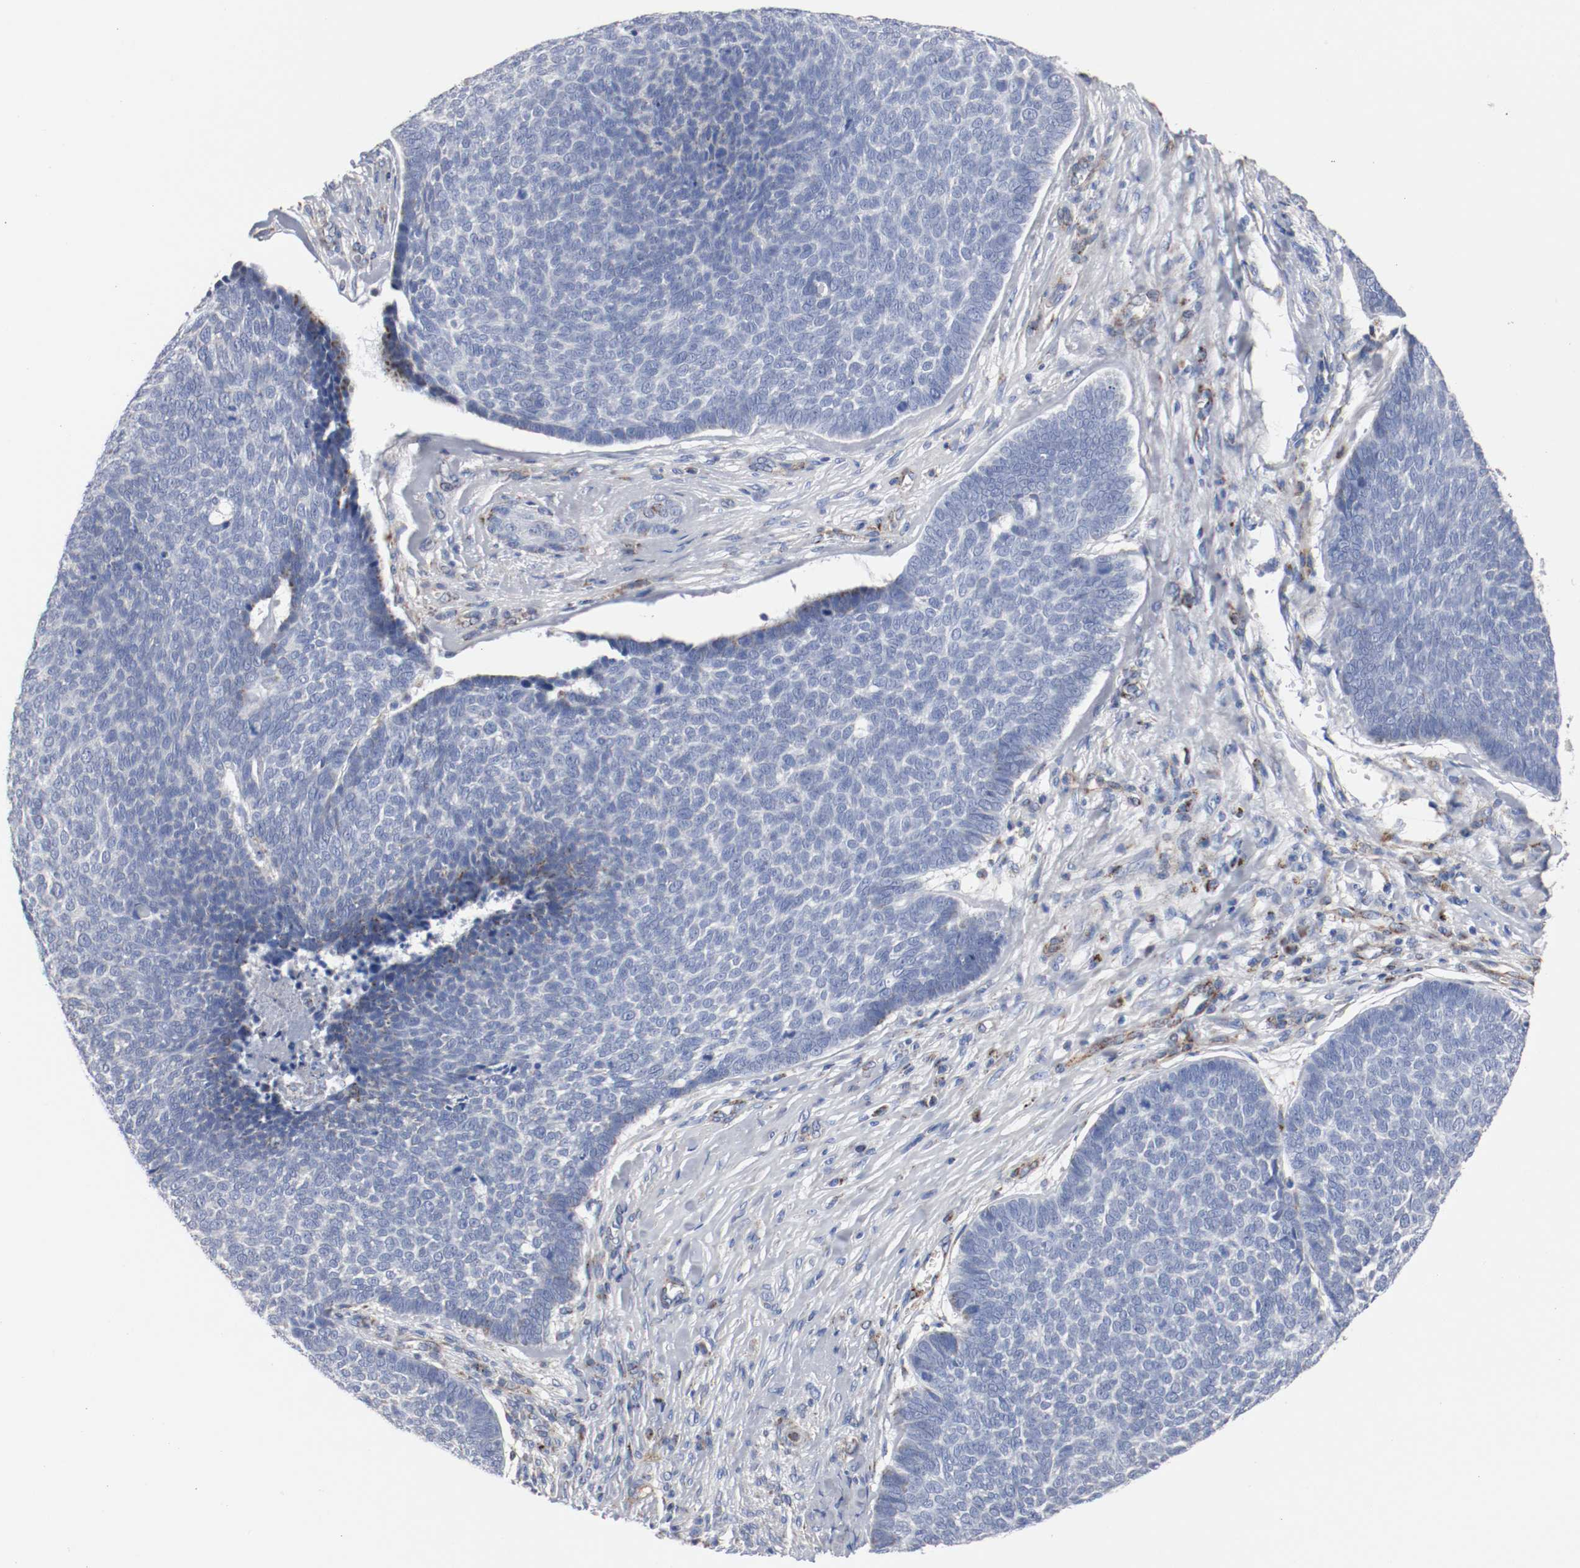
{"staining": {"intensity": "negative", "quantity": "none", "location": "none"}, "tissue": "skin cancer", "cell_type": "Tumor cells", "image_type": "cancer", "snomed": [{"axis": "morphology", "description": "Basal cell carcinoma"}, {"axis": "topography", "description": "Skin"}], "caption": "DAB immunohistochemical staining of human skin cancer (basal cell carcinoma) shows no significant expression in tumor cells.", "gene": "TUBD1", "patient": {"sex": "male", "age": 84}}